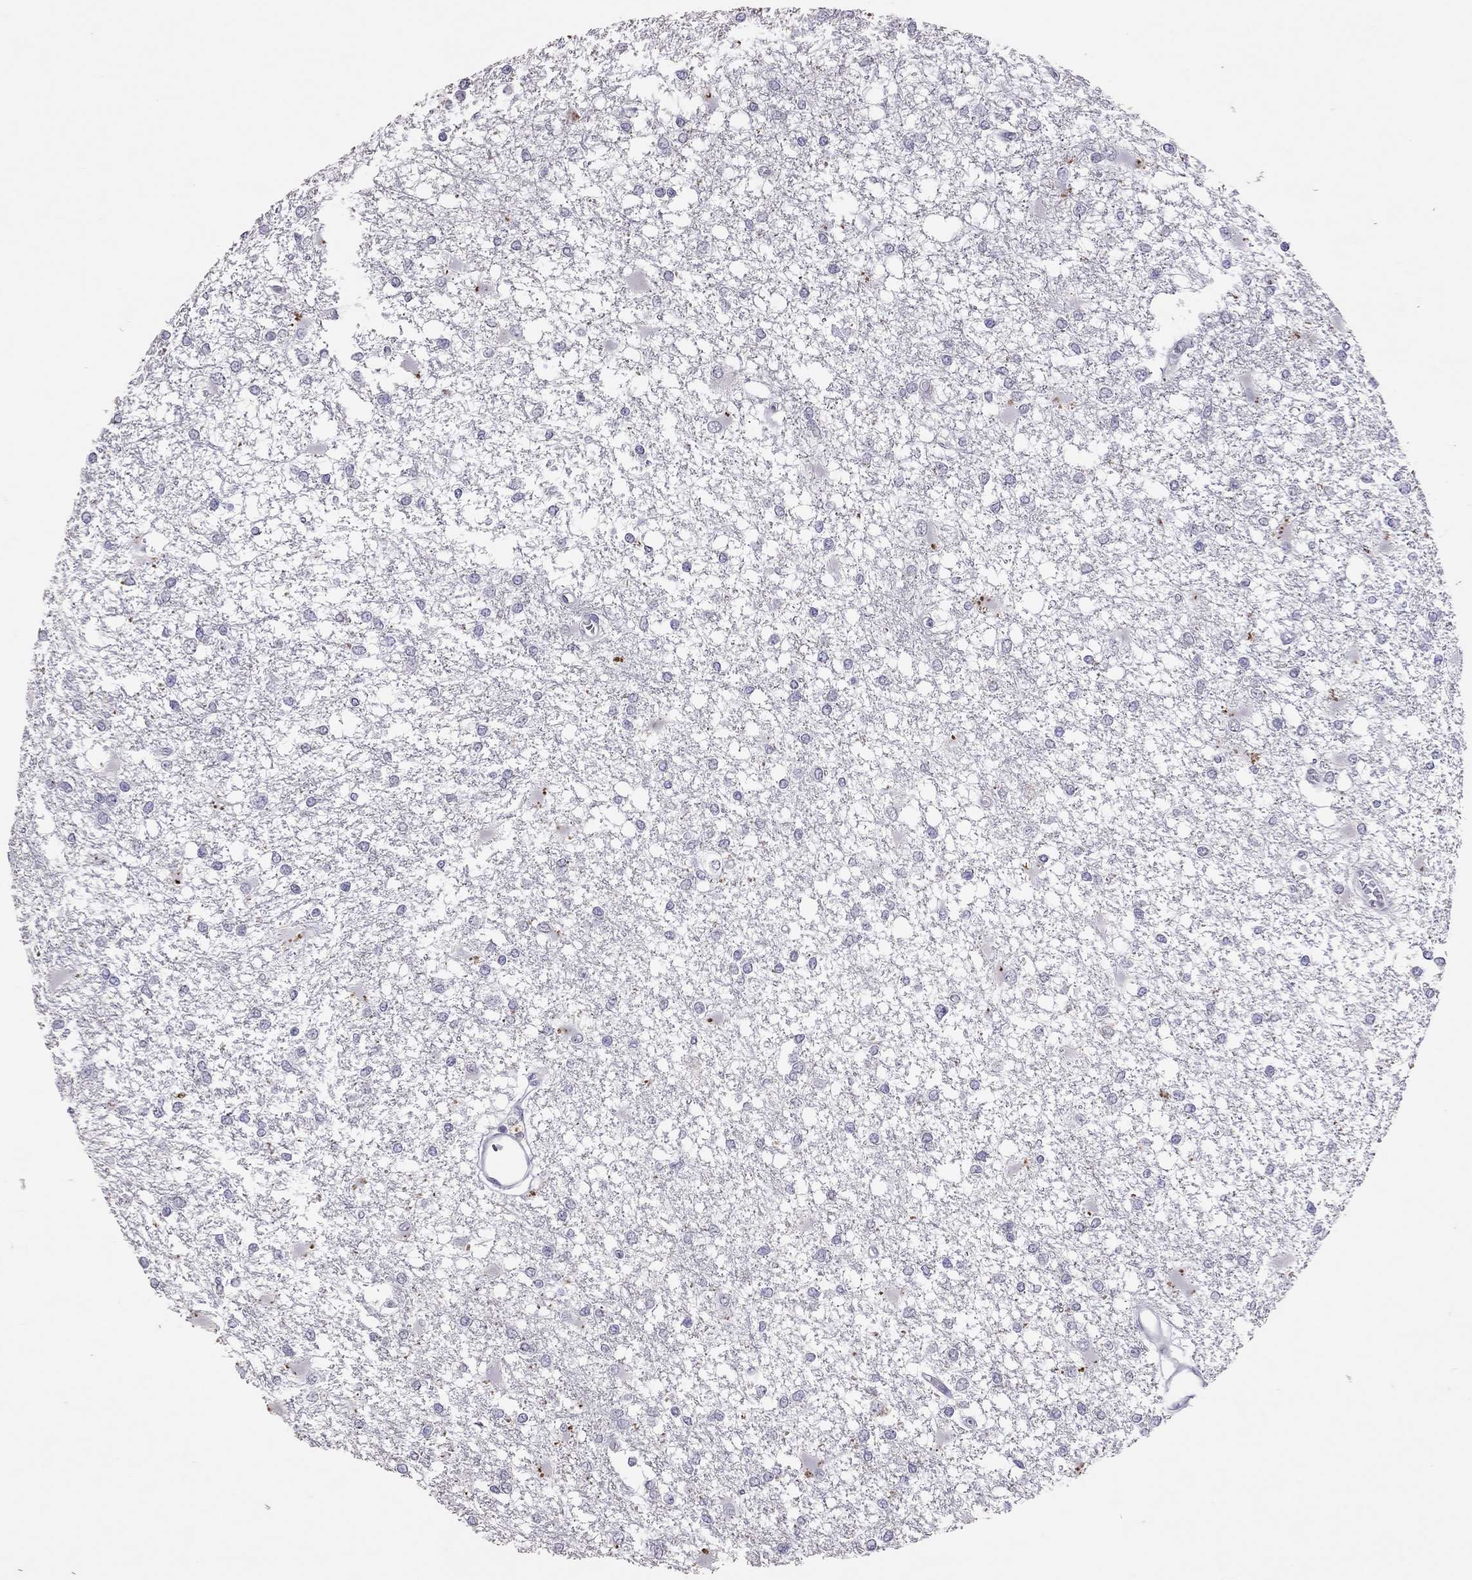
{"staining": {"intensity": "negative", "quantity": "none", "location": "none"}, "tissue": "glioma", "cell_type": "Tumor cells", "image_type": "cancer", "snomed": [{"axis": "morphology", "description": "Glioma, malignant, High grade"}, {"axis": "topography", "description": "Cerebral cortex"}], "caption": "This micrograph is of glioma stained with IHC to label a protein in brown with the nuclei are counter-stained blue. There is no positivity in tumor cells.", "gene": "PSMB11", "patient": {"sex": "male", "age": 79}}